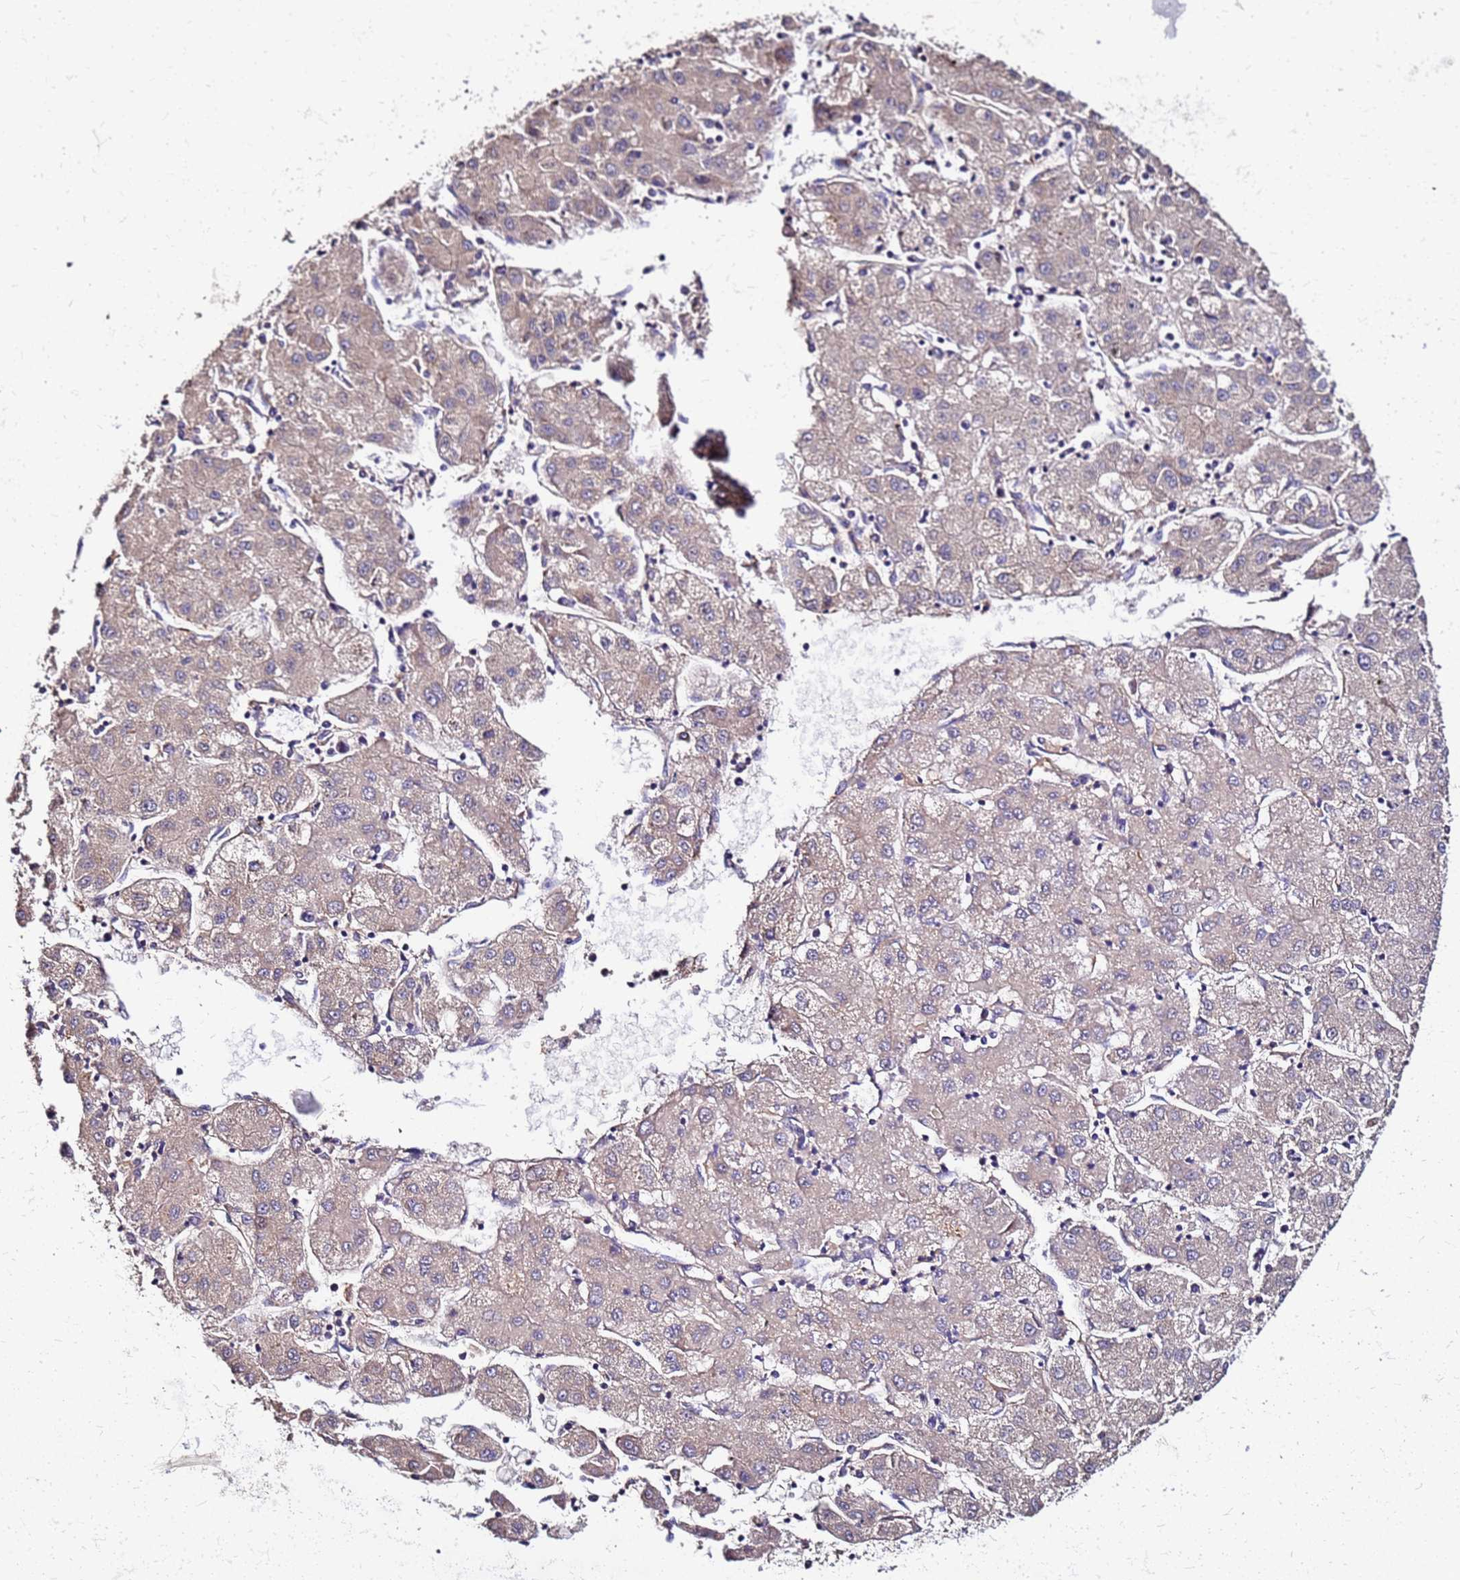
{"staining": {"intensity": "weak", "quantity": "25%-75%", "location": "cytoplasmic/membranous"}, "tissue": "liver cancer", "cell_type": "Tumor cells", "image_type": "cancer", "snomed": [{"axis": "morphology", "description": "Carcinoma, Hepatocellular, NOS"}, {"axis": "topography", "description": "Liver"}], "caption": "Immunohistochemical staining of human liver hepatocellular carcinoma displays weak cytoplasmic/membranous protein expression in about 25%-75% of tumor cells.", "gene": "ARHGEF5", "patient": {"sex": "male", "age": 72}}